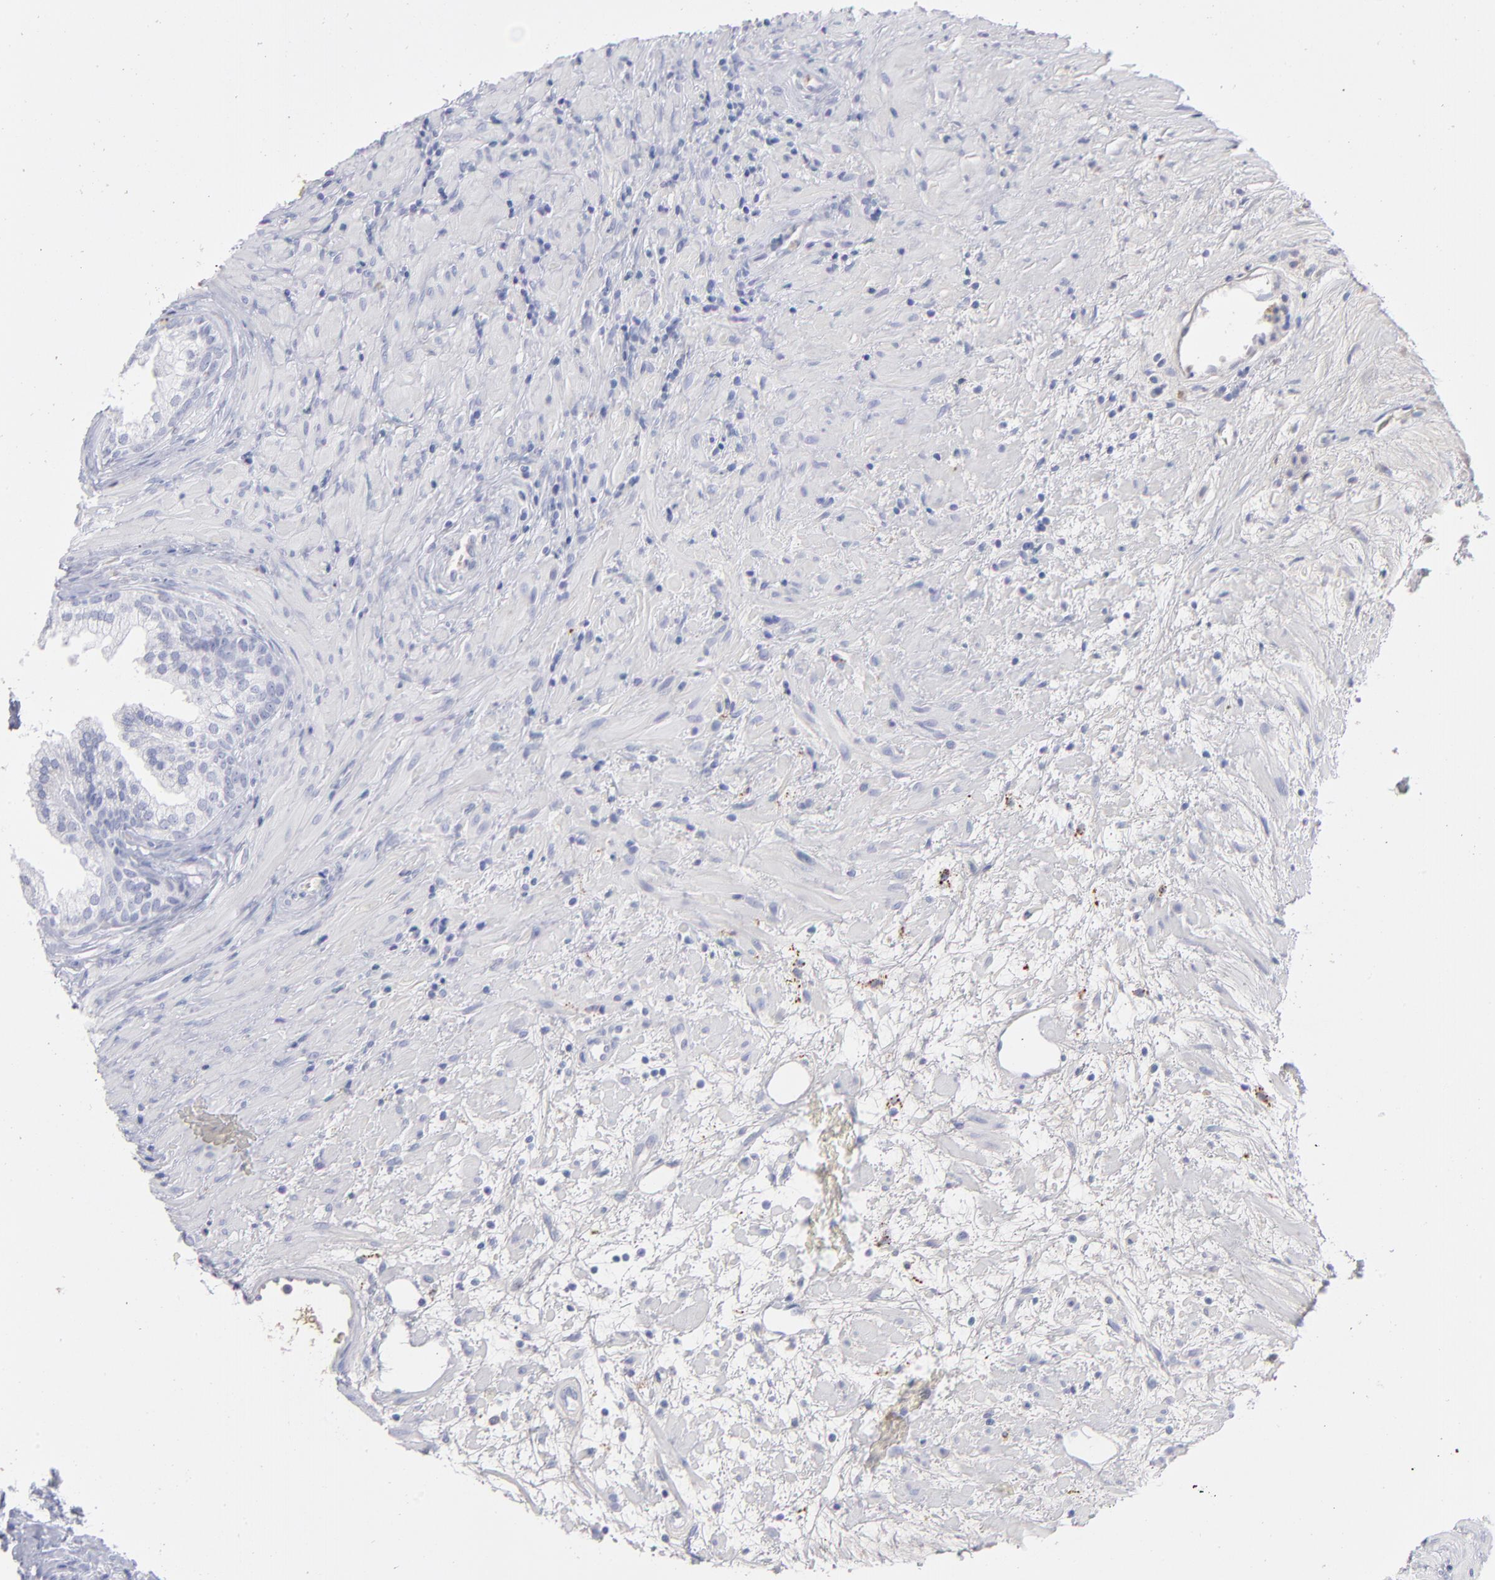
{"staining": {"intensity": "negative", "quantity": "none", "location": "none"}, "tissue": "prostate", "cell_type": "Glandular cells", "image_type": "normal", "snomed": [{"axis": "morphology", "description": "Normal tissue, NOS"}, {"axis": "topography", "description": "Prostate"}], "caption": "IHC of unremarkable human prostate exhibits no positivity in glandular cells. The staining is performed using DAB brown chromogen with nuclei counter-stained in using hematoxylin.", "gene": "HP", "patient": {"sex": "male", "age": 76}}